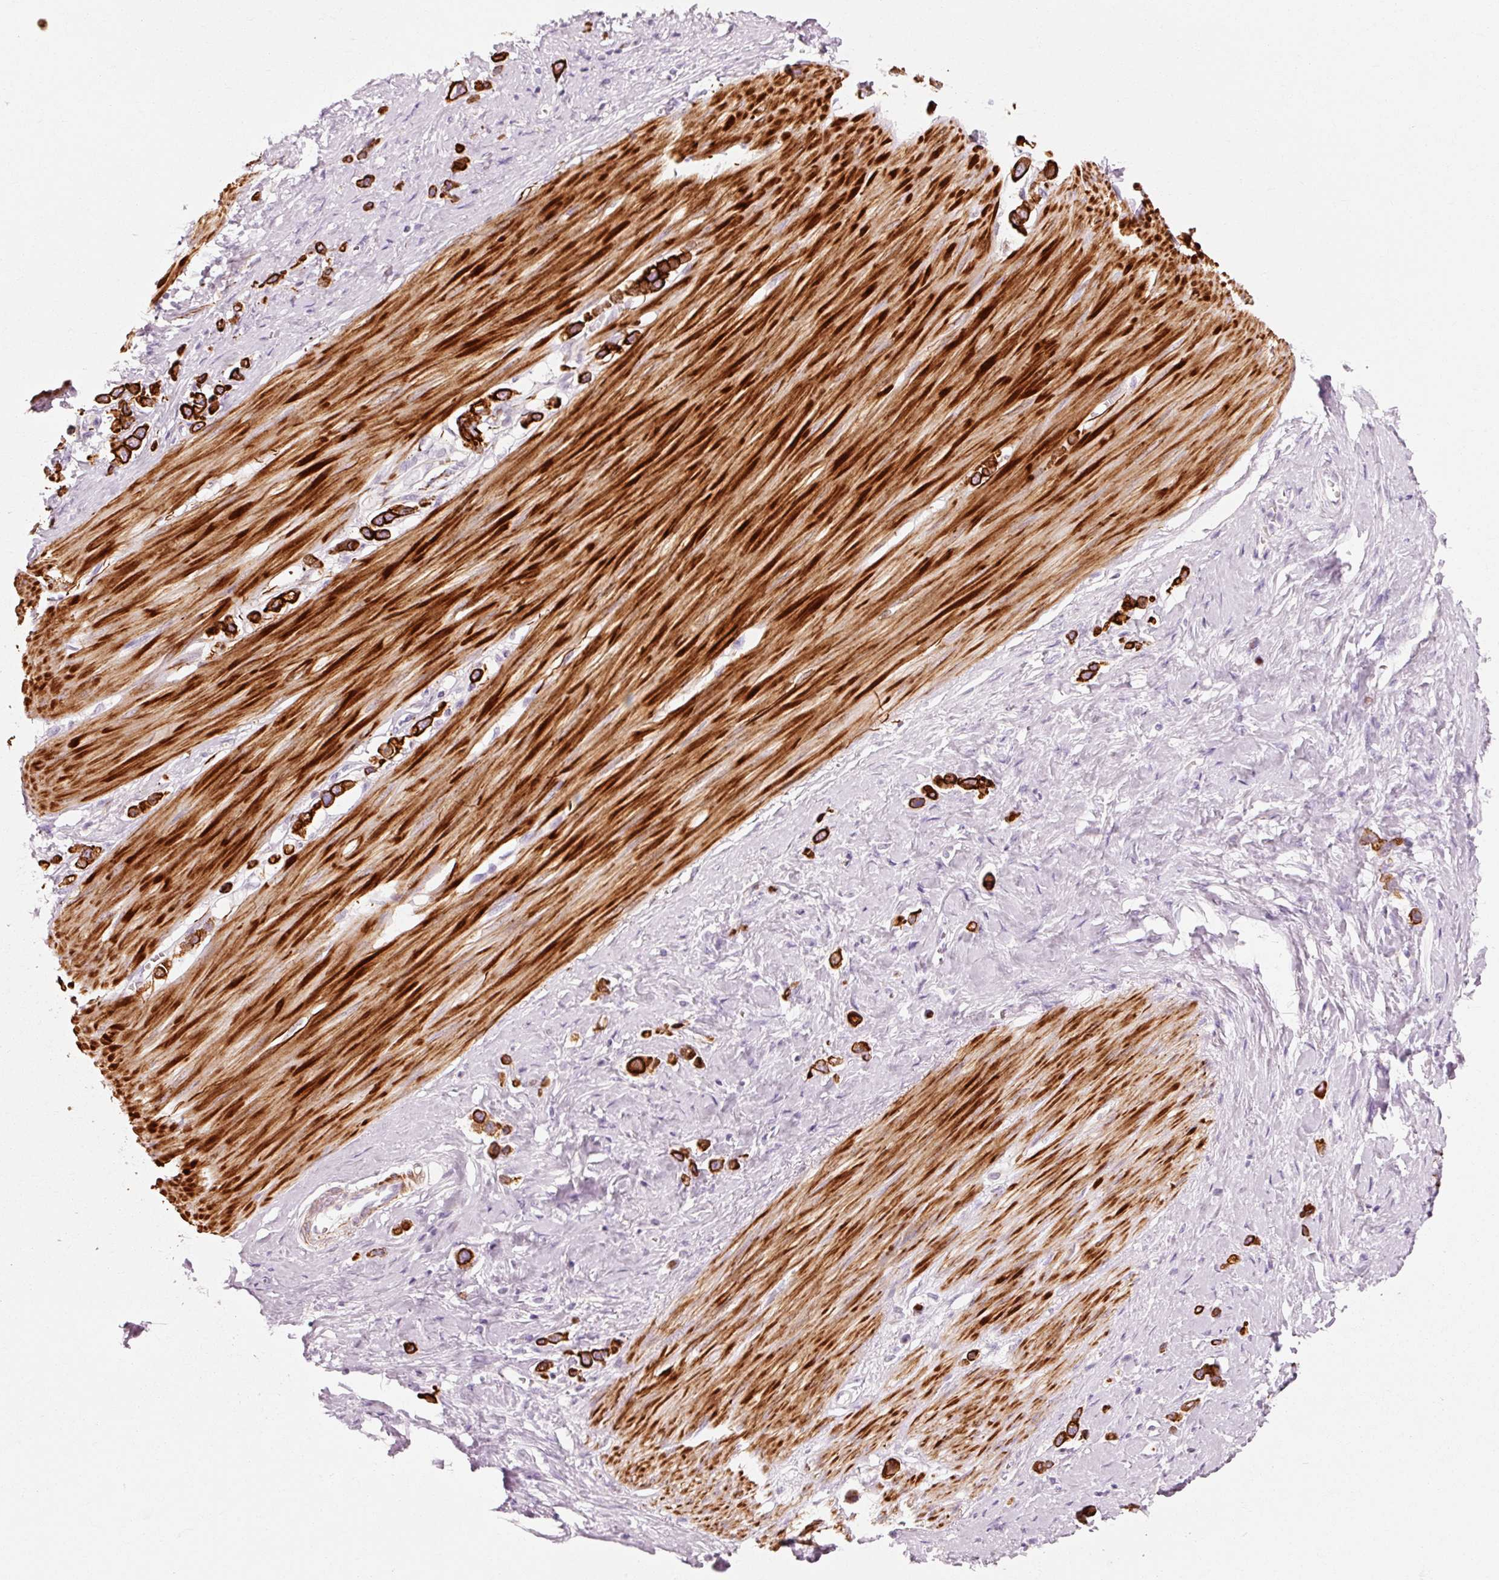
{"staining": {"intensity": "strong", "quantity": ">75%", "location": "cytoplasmic/membranous"}, "tissue": "stomach cancer", "cell_type": "Tumor cells", "image_type": "cancer", "snomed": [{"axis": "morphology", "description": "Adenocarcinoma, NOS"}, {"axis": "topography", "description": "Stomach"}], "caption": "Stomach cancer (adenocarcinoma) tissue displays strong cytoplasmic/membranous staining in approximately >75% of tumor cells", "gene": "TRIM73", "patient": {"sex": "female", "age": 65}}